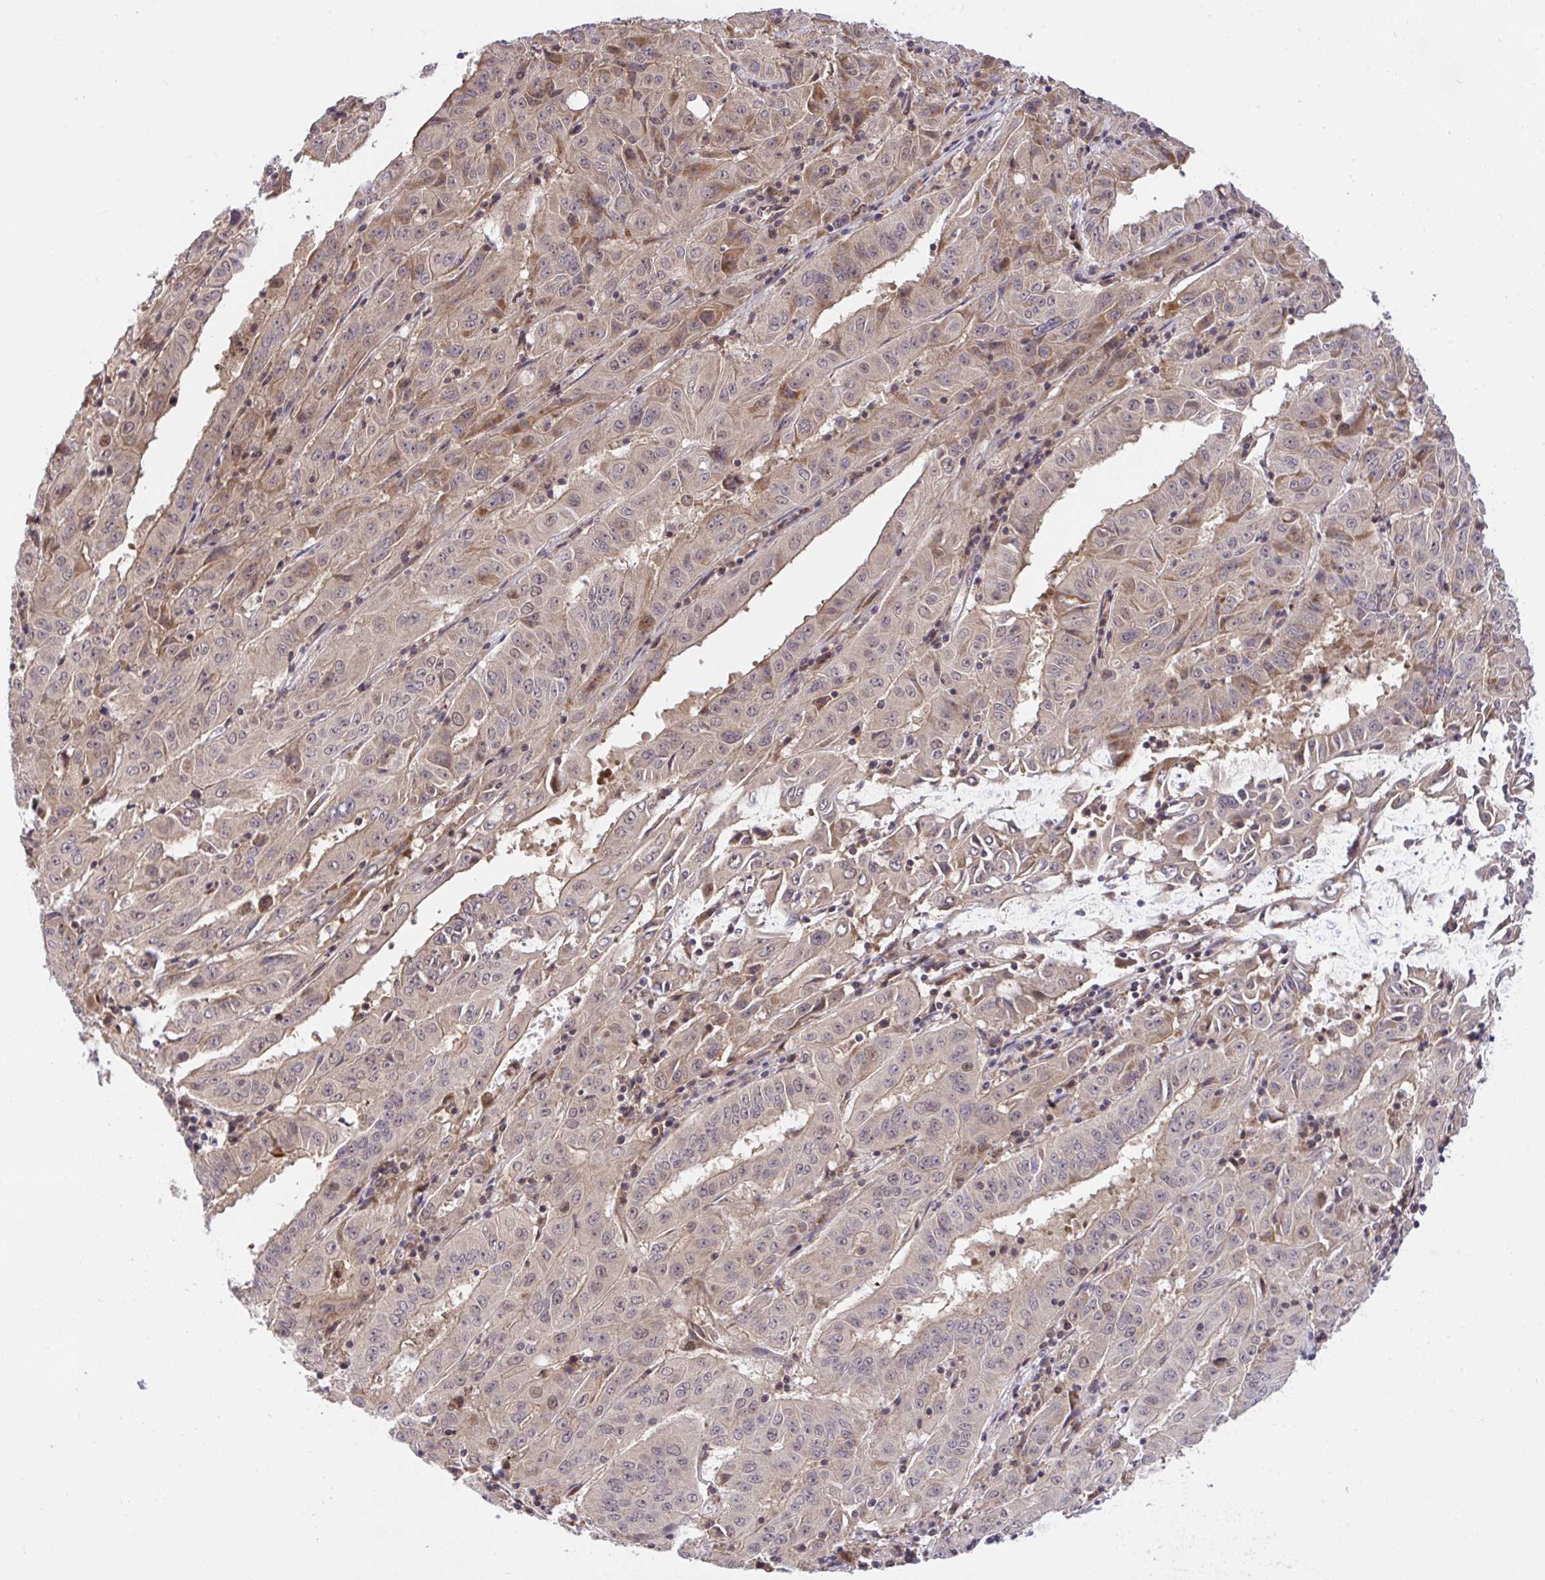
{"staining": {"intensity": "weak", "quantity": "25%-75%", "location": "cytoplasmic/membranous"}, "tissue": "pancreatic cancer", "cell_type": "Tumor cells", "image_type": "cancer", "snomed": [{"axis": "morphology", "description": "Adenocarcinoma, NOS"}, {"axis": "topography", "description": "Pancreas"}], "caption": "Immunohistochemistry photomicrograph of neoplastic tissue: pancreatic cancer (adenocarcinoma) stained using IHC displays low levels of weak protein expression localized specifically in the cytoplasmic/membranous of tumor cells, appearing as a cytoplasmic/membranous brown color.", "gene": "ERI1", "patient": {"sex": "male", "age": 63}}